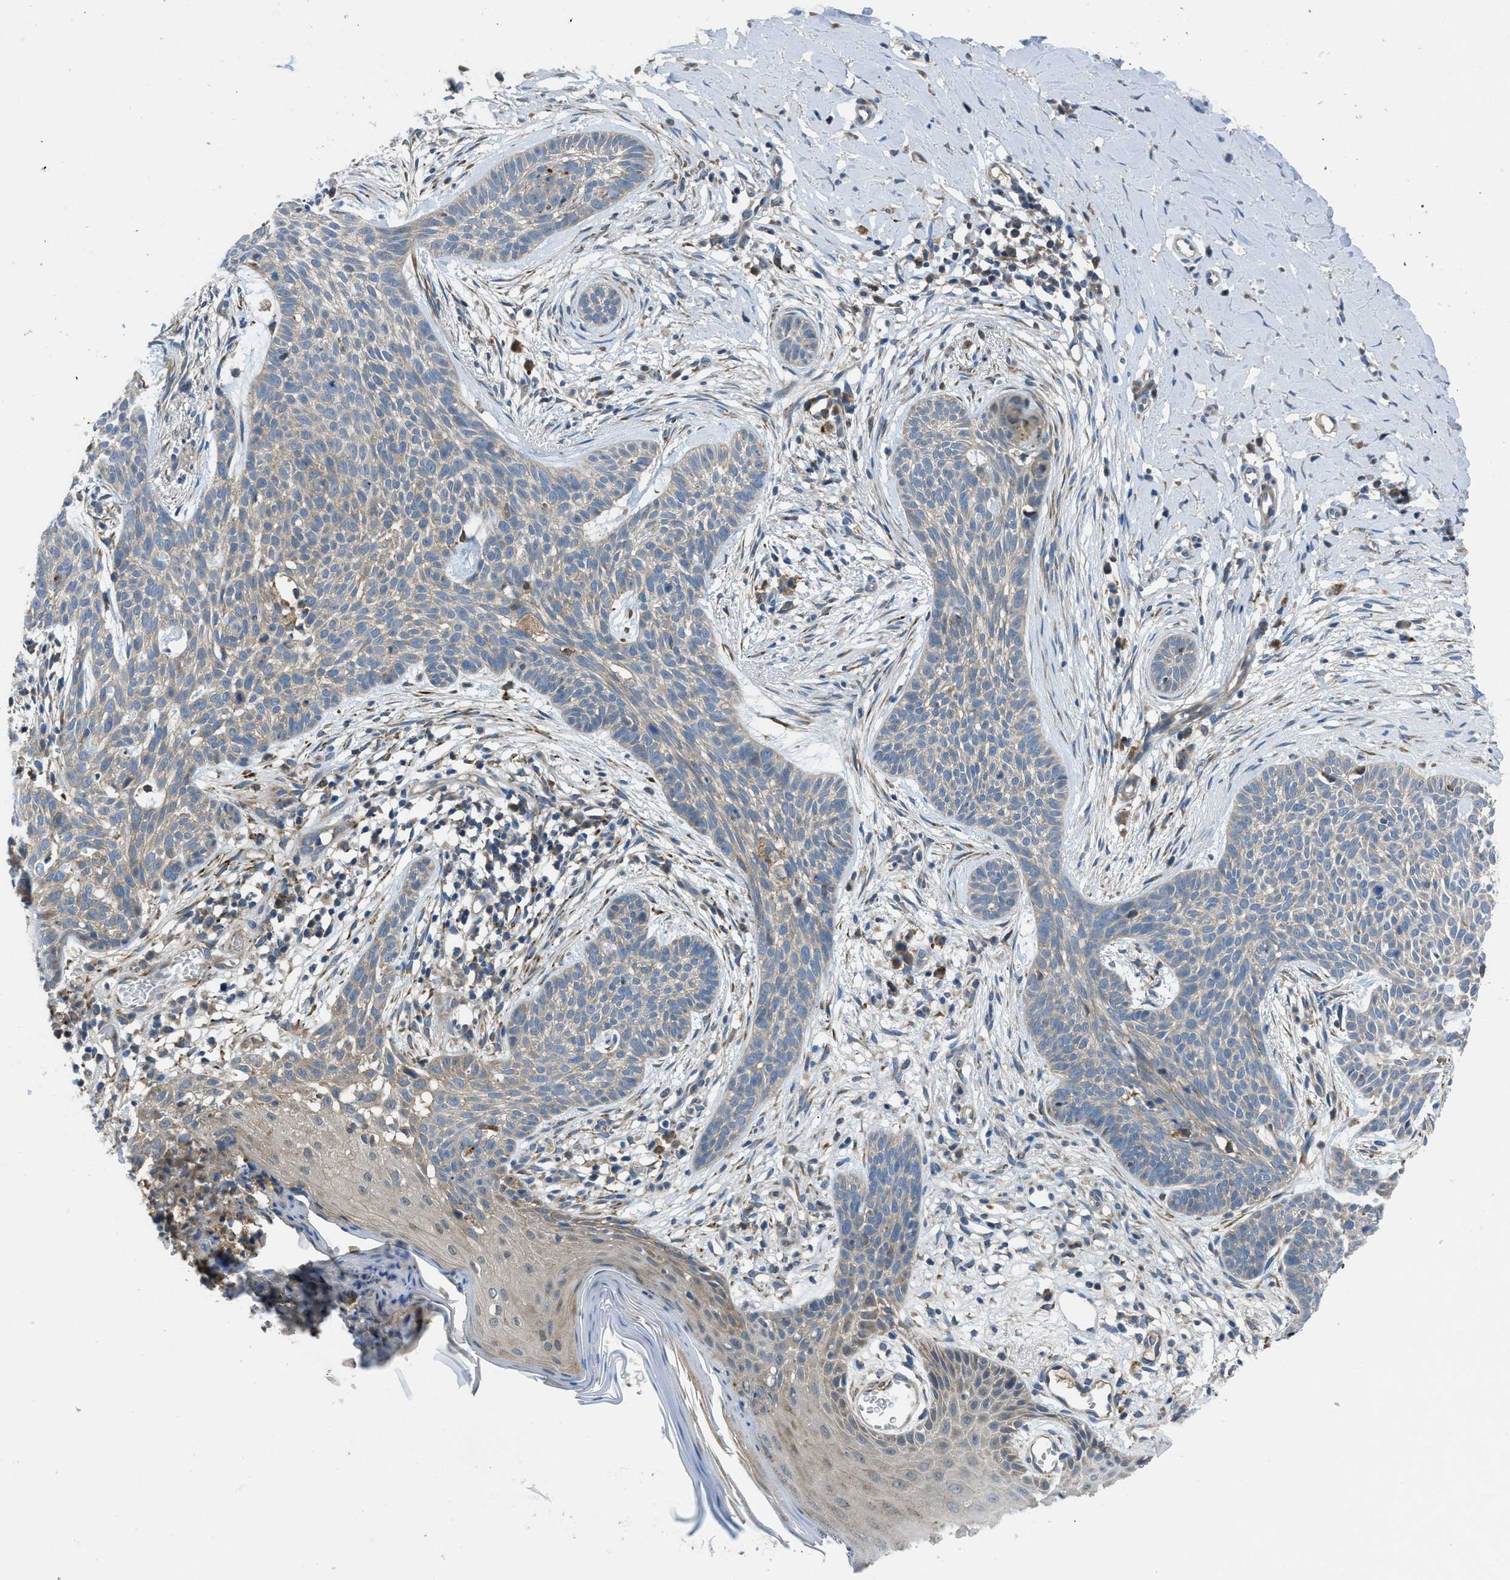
{"staining": {"intensity": "weak", "quantity": ">75%", "location": "cytoplasmic/membranous"}, "tissue": "skin cancer", "cell_type": "Tumor cells", "image_type": "cancer", "snomed": [{"axis": "morphology", "description": "Basal cell carcinoma"}, {"axis": "topography", "description": "Skin"}], "caption": "Tumor cells reveal low levels of weak cytoplasmic/membranous staining in approximately >75% of cells in skin cancer.", "gene": "MAP3K20", "patient": {"sex": "female", "age": 59}}